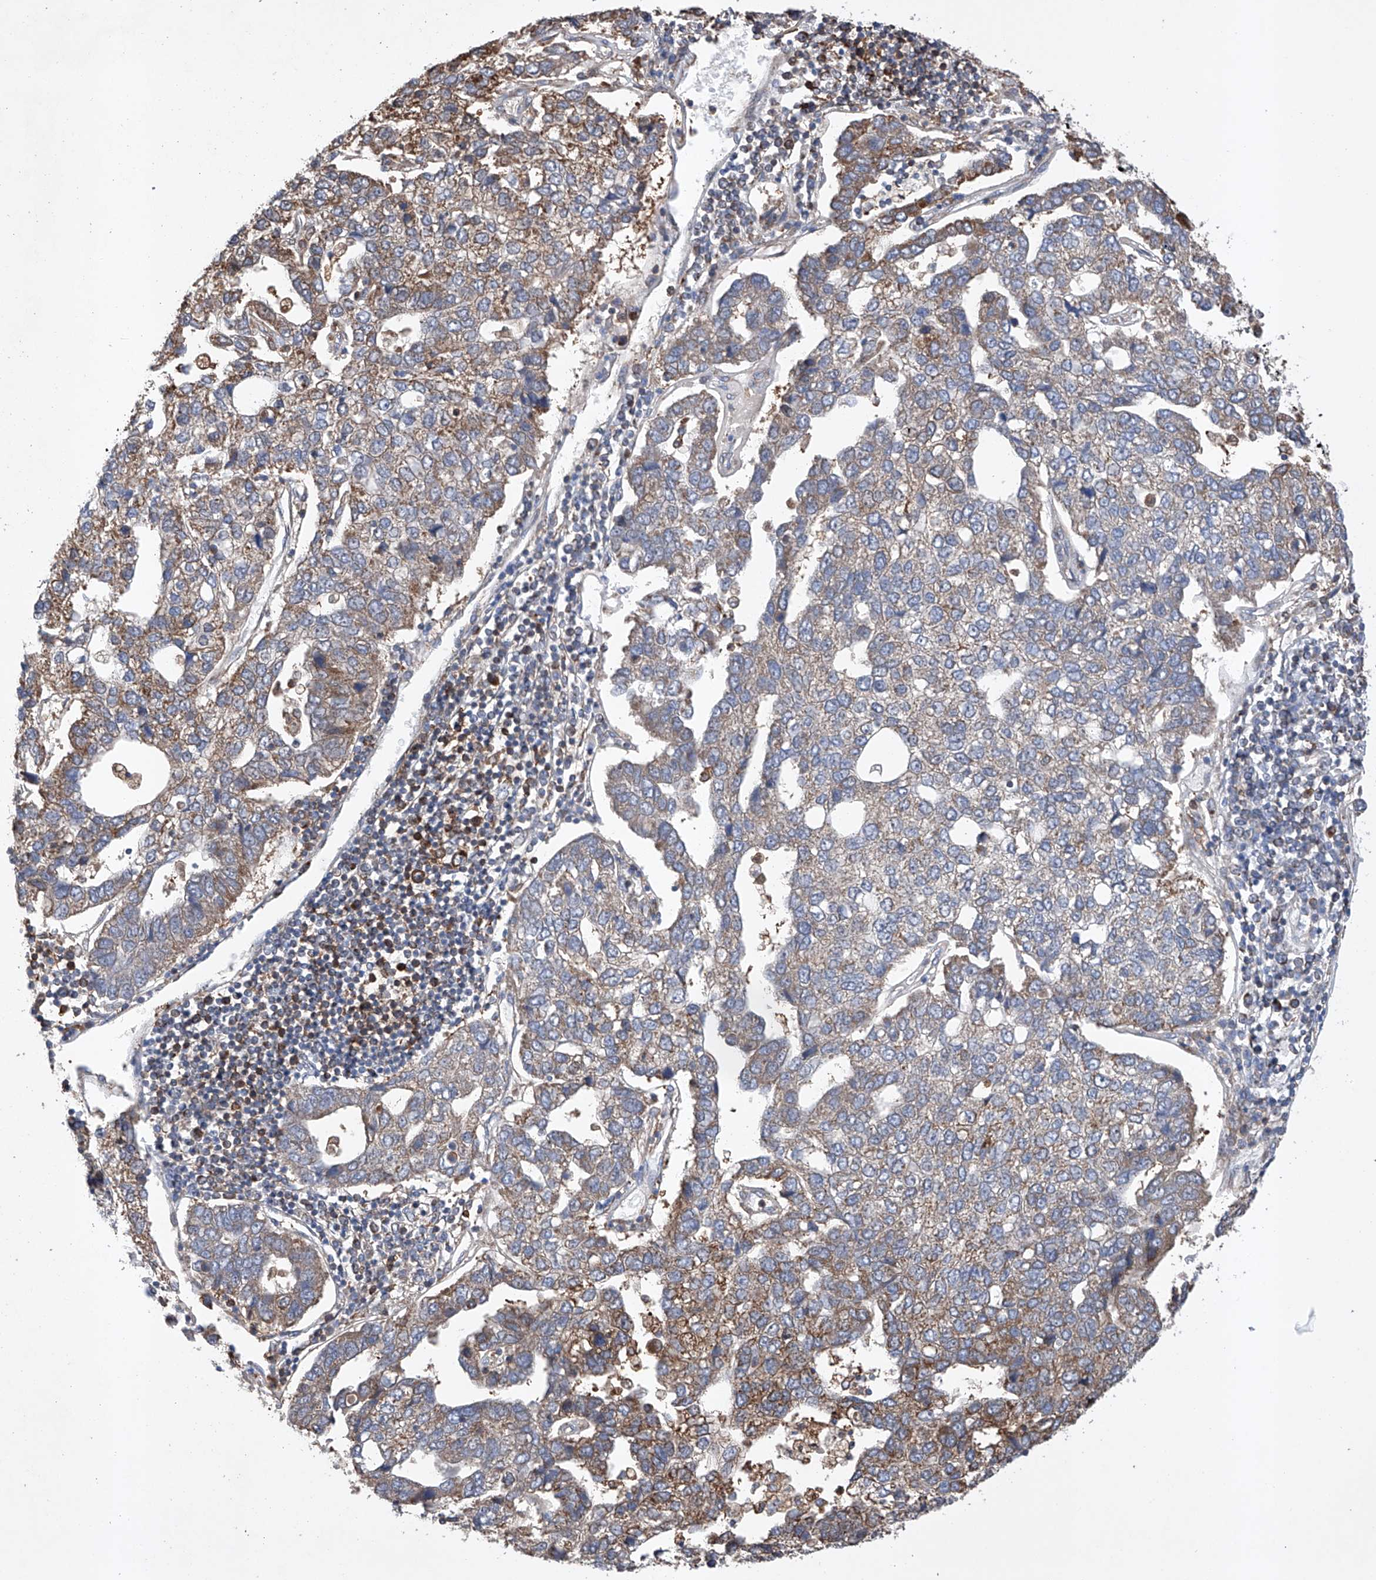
{"staining": {"intensity": "moderate", "quantity": ">75%", "location": "cytoplasmic/membranous"}, "tissue": "pancreatic cancer", "cell_type": "Tumor cells", "image_type": "cancer", "snomed": [{"axis": "morphology", "description": "Adenocarcinoma, NOS"}, {"axis": "topography", "description": "Pancreas"}], "caption": "This is an image of immunohistochemistry staining of pancreatic cancer (adenocarcinoma), which shows moderate expression in the cytoplasmic/membranous of tumor cells.", "gene": "TIMM23", "patient": {"sex": "female", "age": 61}}